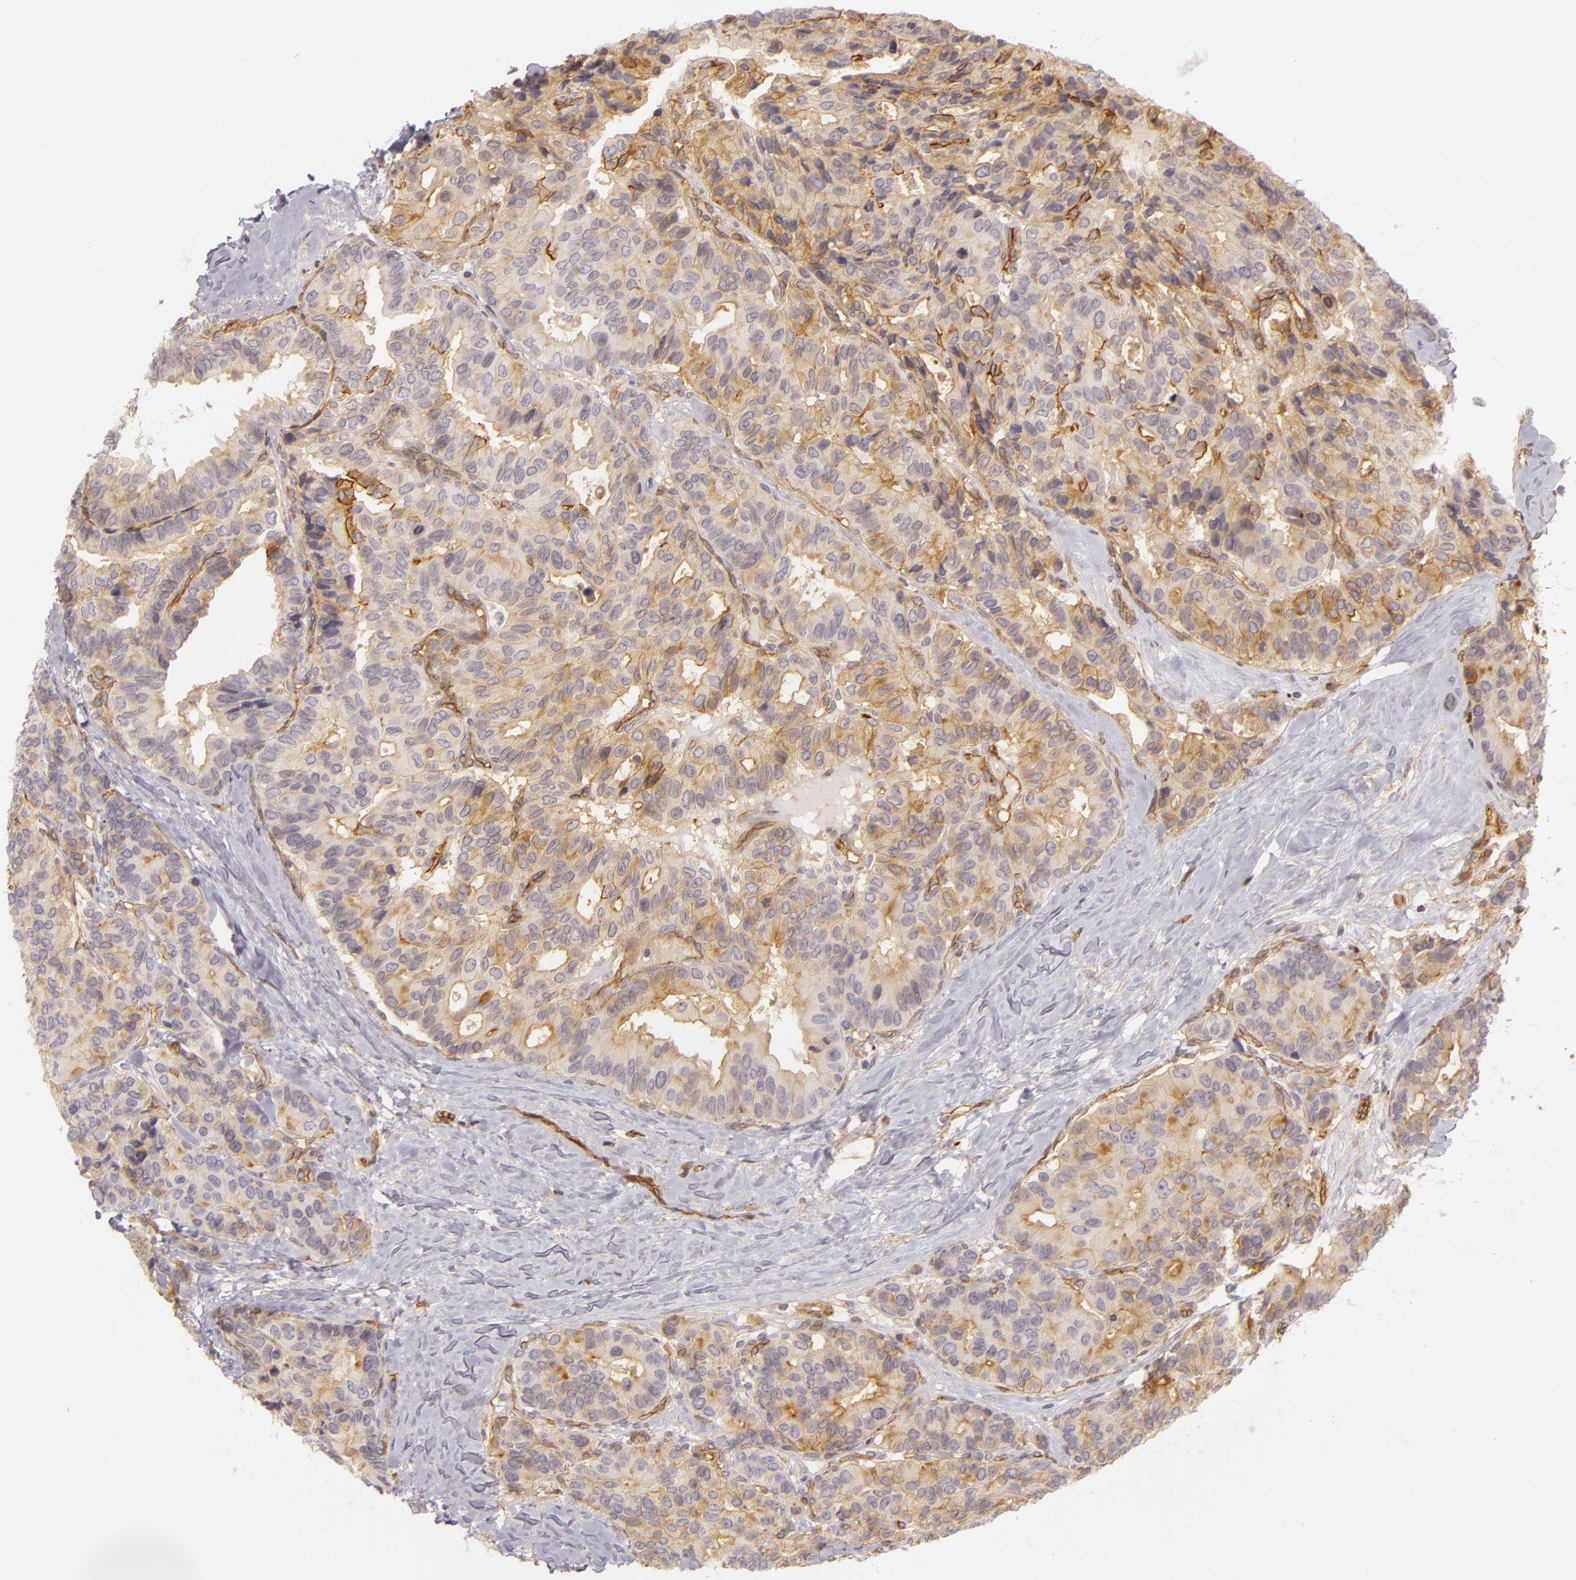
{"staining": {"intensity": "moderate", "quantity": ">75%", "location": "cytoplasmic/membranous"}, "tissue": "breast cancer", "cell_type": "Tumor cells", "image_type": "cancer", "snomed": [{"axis": "morphology", "description": "Duct carcinoma"}, {"axis": "topography", "description": "Breast"}], "caption": "Immunohistochemical staining of human breast cancer reveals medium levels of moderate cytoplasmic/membranous expression in about >75% of tumor cells.", "gene": "CD59", "patient": {"sex": "female", "age": 69}}